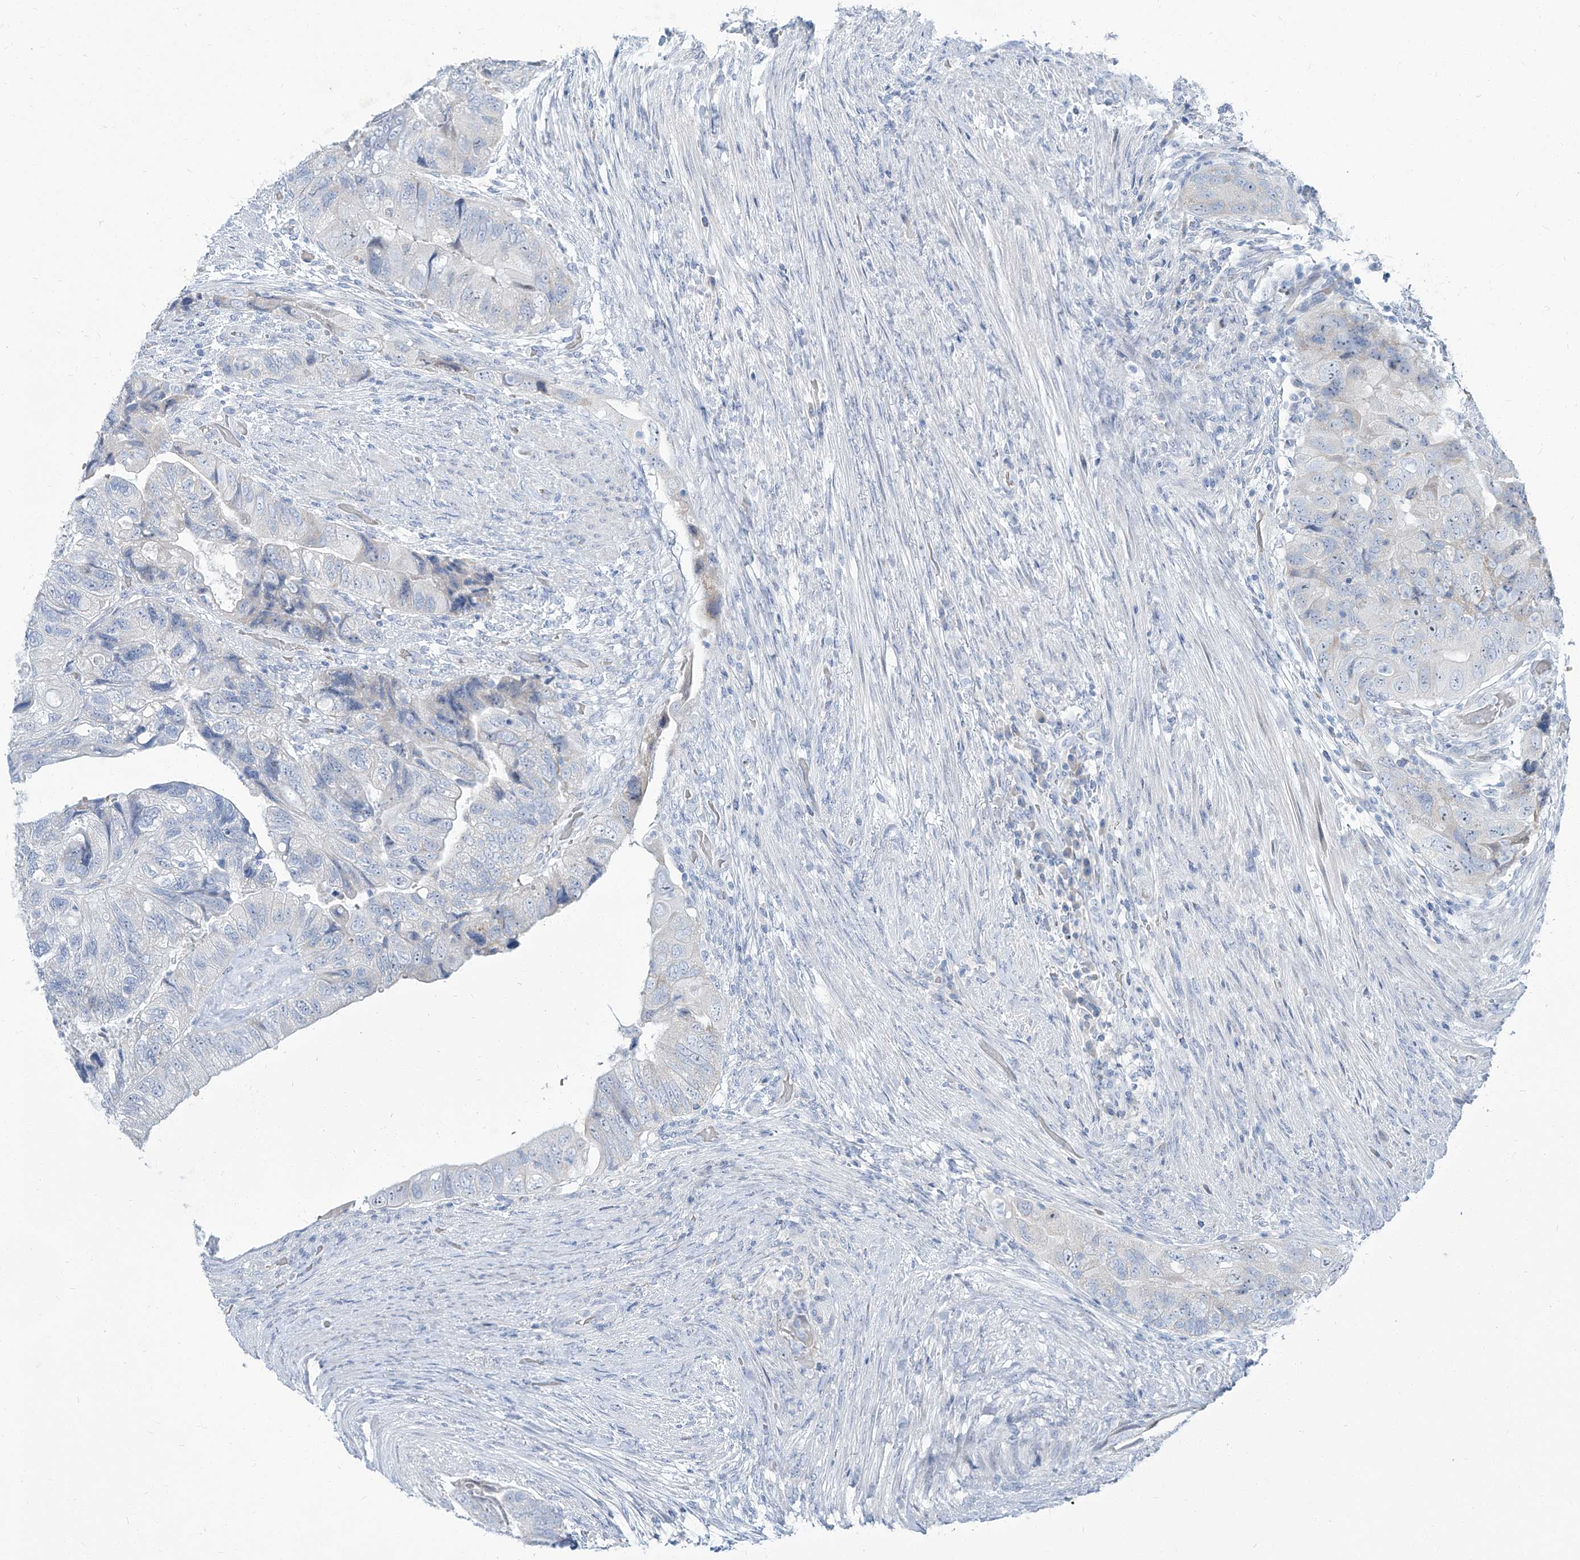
{"staining": {"intensity": "negative", "quantity": "none", "location": "none"}, "tissue": "colorectal cancer", "cell_type": "Tumor cells", "image_type": "cancer", "snomed": [{"axis": "morphology", "description": "Adenocarcinoma, NOS"}, {"axis": "topography", "description": "Rectum"}], "caption": "Immunohistochemistry of human colorectal cancer (adenocarcinoma) exhibits no staining in tumor cells.", "gene": "TXLNB", "patient": {"sex": "male", "age": 63}}